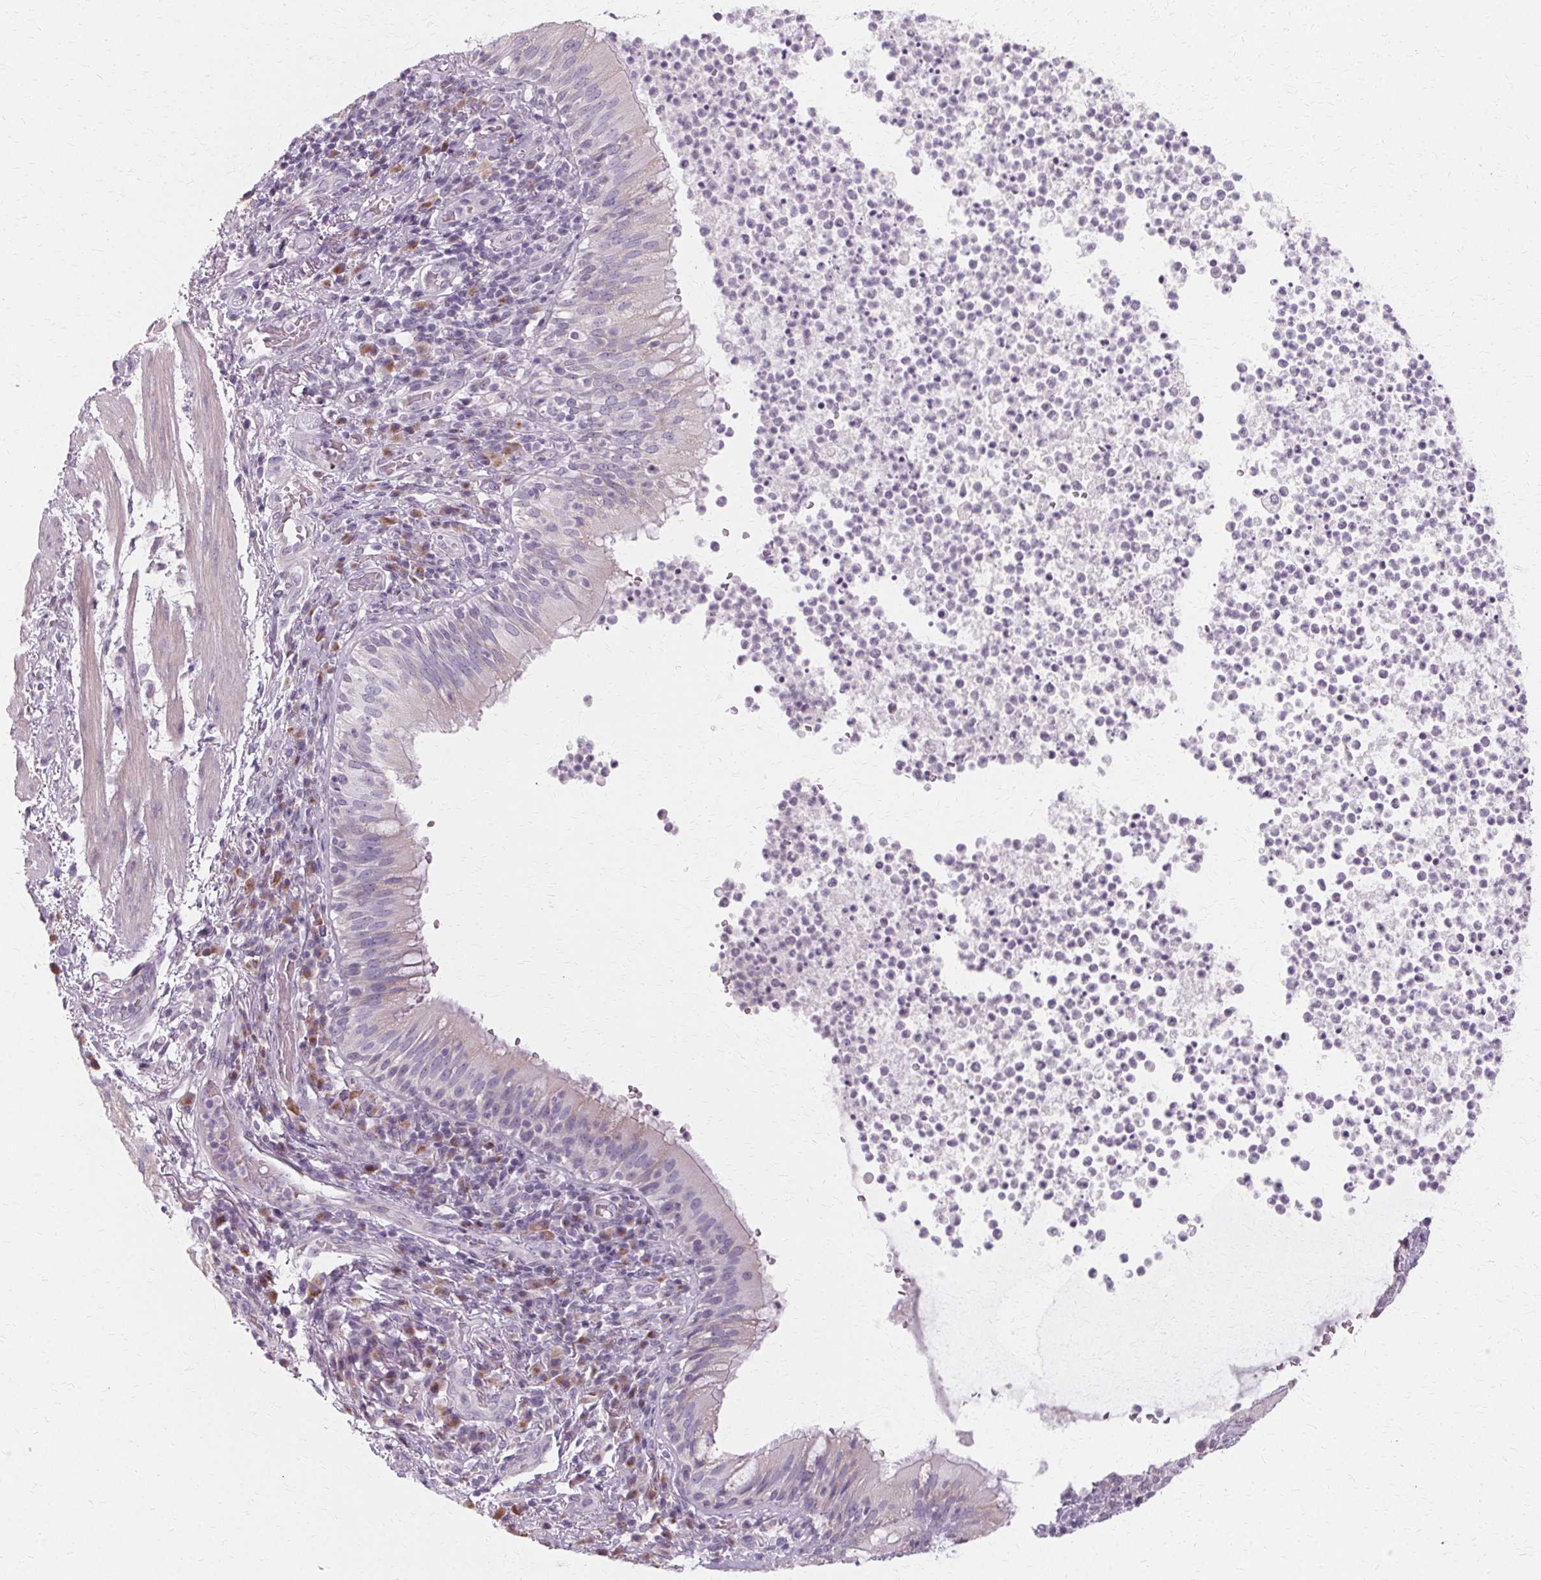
{"staining": {"intensity": "negative", "quantity": "none", "location": "none"}, "tissue": "bronchus", "cell_type": "Respiratory epithelial cells", "image_type": "normal", "snomed": [{"axis": "morphology", "description": "Normal tissue, NOS"}, {"axis": "topography", "description": "Lymph node"}, {"axis": "topography", "description": "Bronchus"}], "caption": "DAB immunohistochemical staining of benign human bronchus reveals no significant staining in respiratory epithelial cells.", "gene": "FCRL3", "patient": {"sex": "male", "age": 56}}